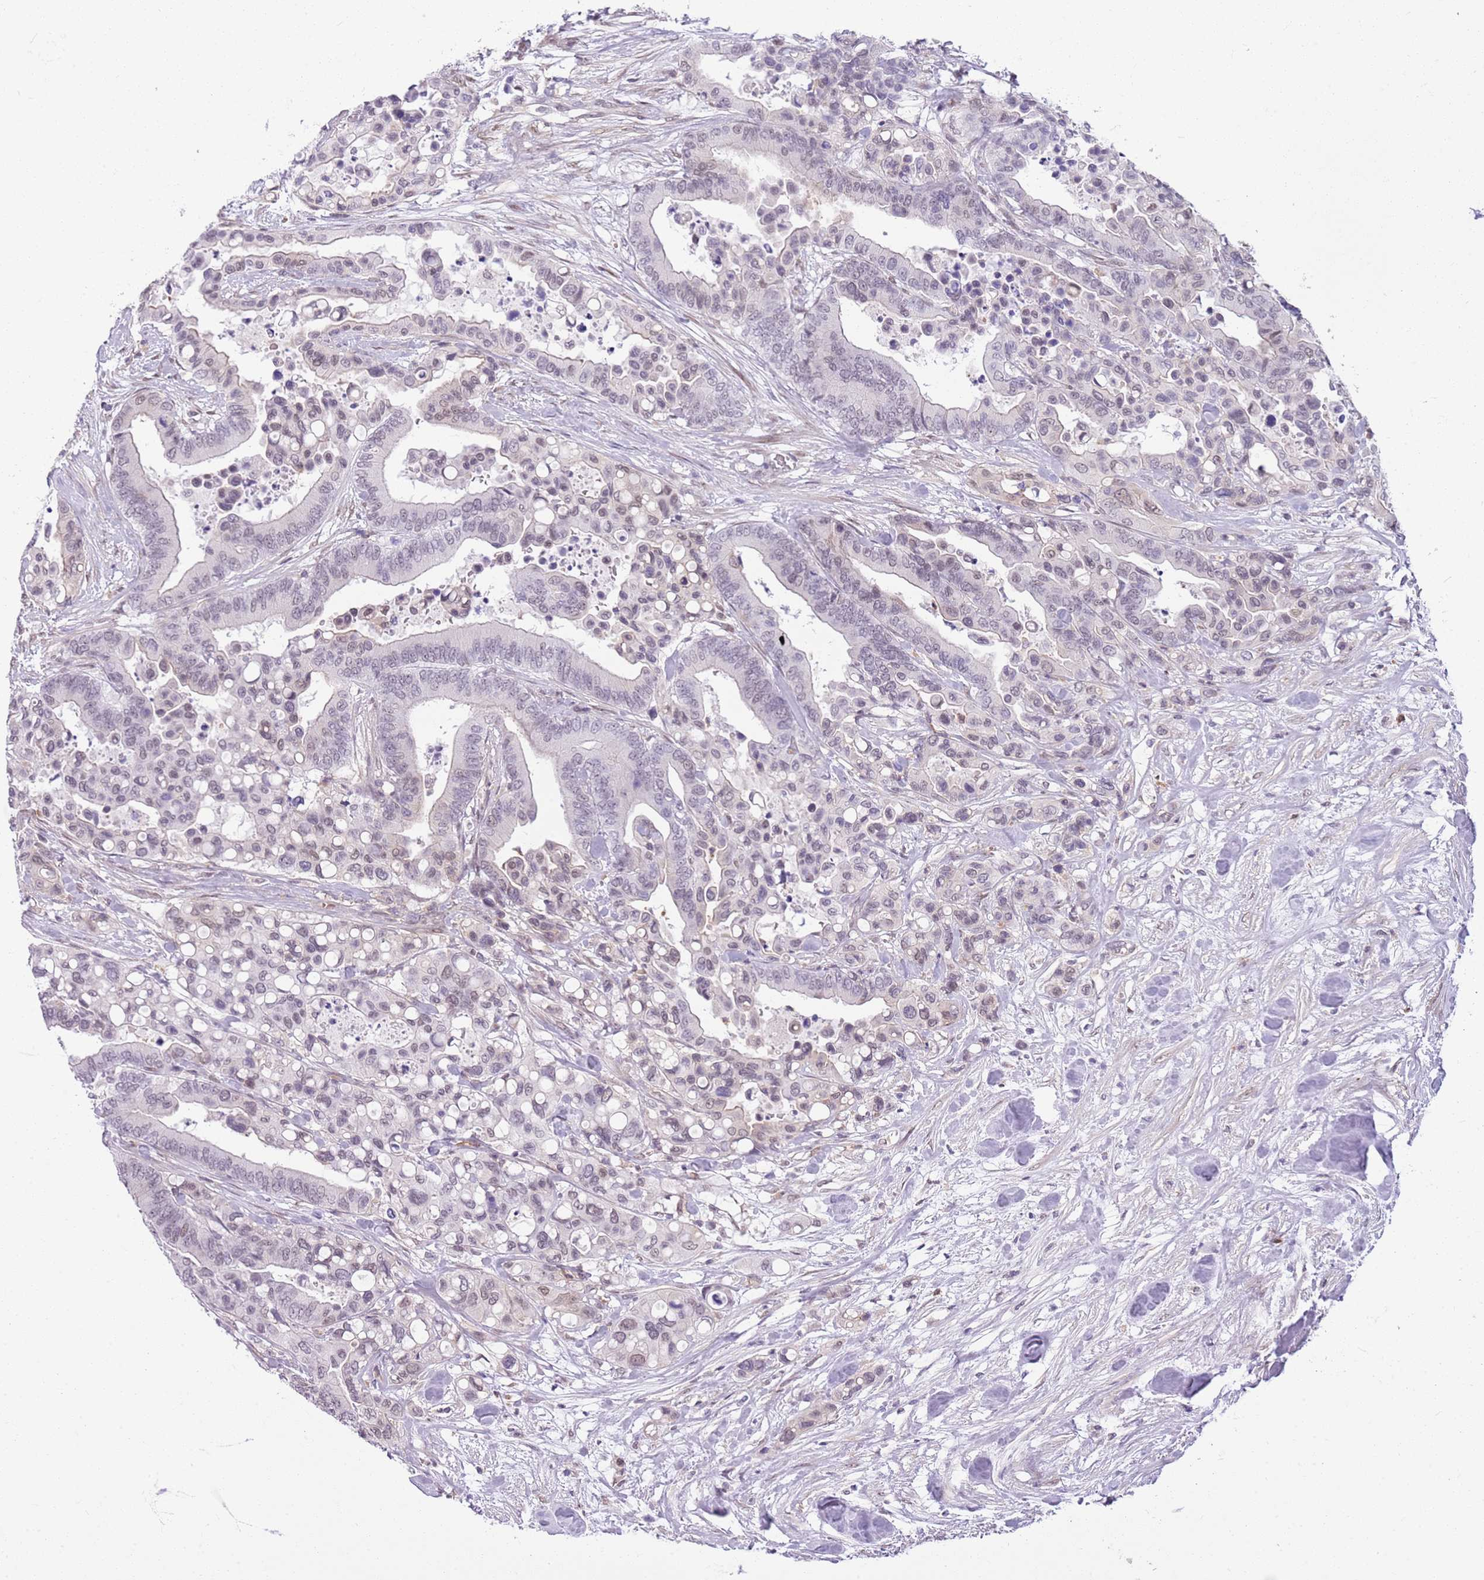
{"staining": {"intensity": "negative", "quantity": "none", "location": "none"}, "tissue": "colorectal cancer", "cell_type": "Tumor cells", "image_type": "cancer", "snomed": [{"axis": "morphology", "description": "Adenocarcinoma, NOS"}, {"axis": "topography", "description": "Colon"}], "caption": "DAB immunohistochemical staining of colorectal cancer (adenocarcinoma) displays no significant staining in tumor cells.", "gene": "DHX32", "patient": {"sex": "male", "age": 82}}